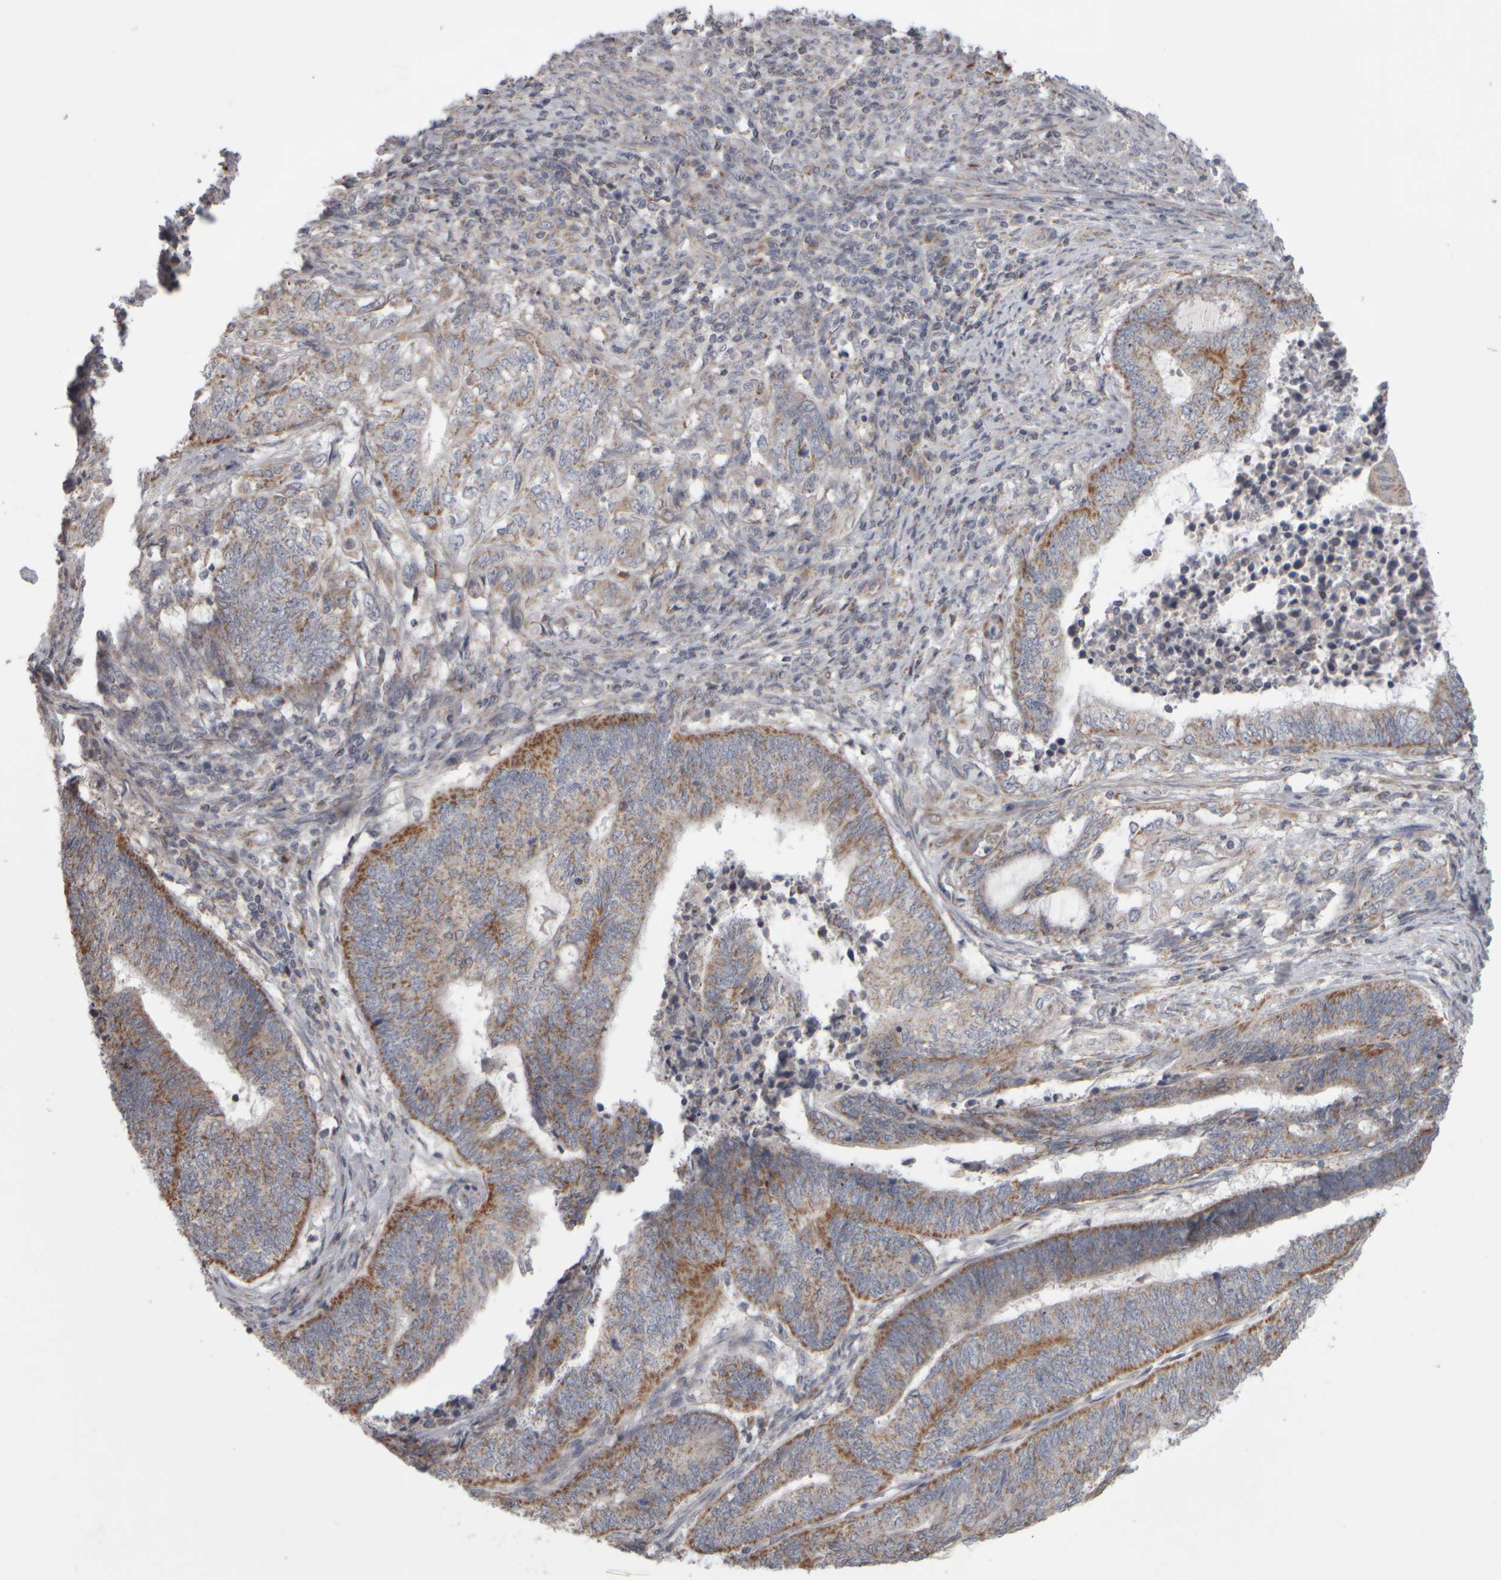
{"staining": {"intensity": "moderate", "quantity": "25%-75%", "location": "cytoplasmic/membranous"}, "tissue": "endometrial cancer", "cell_type": "Tumor cells", "image_type": "cancer", "snomed": [{"axis": "morphology", "description": "Adenocarcinoma, NOS"}, {"axis": "topography", "description": "Uterus"}, {"axis": "topography", "description": "Endometrium"}], "caption": "A brown stain shows moderate cytoplasmic/membranous expression of a protein in adenocarcinoma (endometrial) tumor cells.", "gene": "SCO1", "patient": {"sex": "female", "age": 70}}